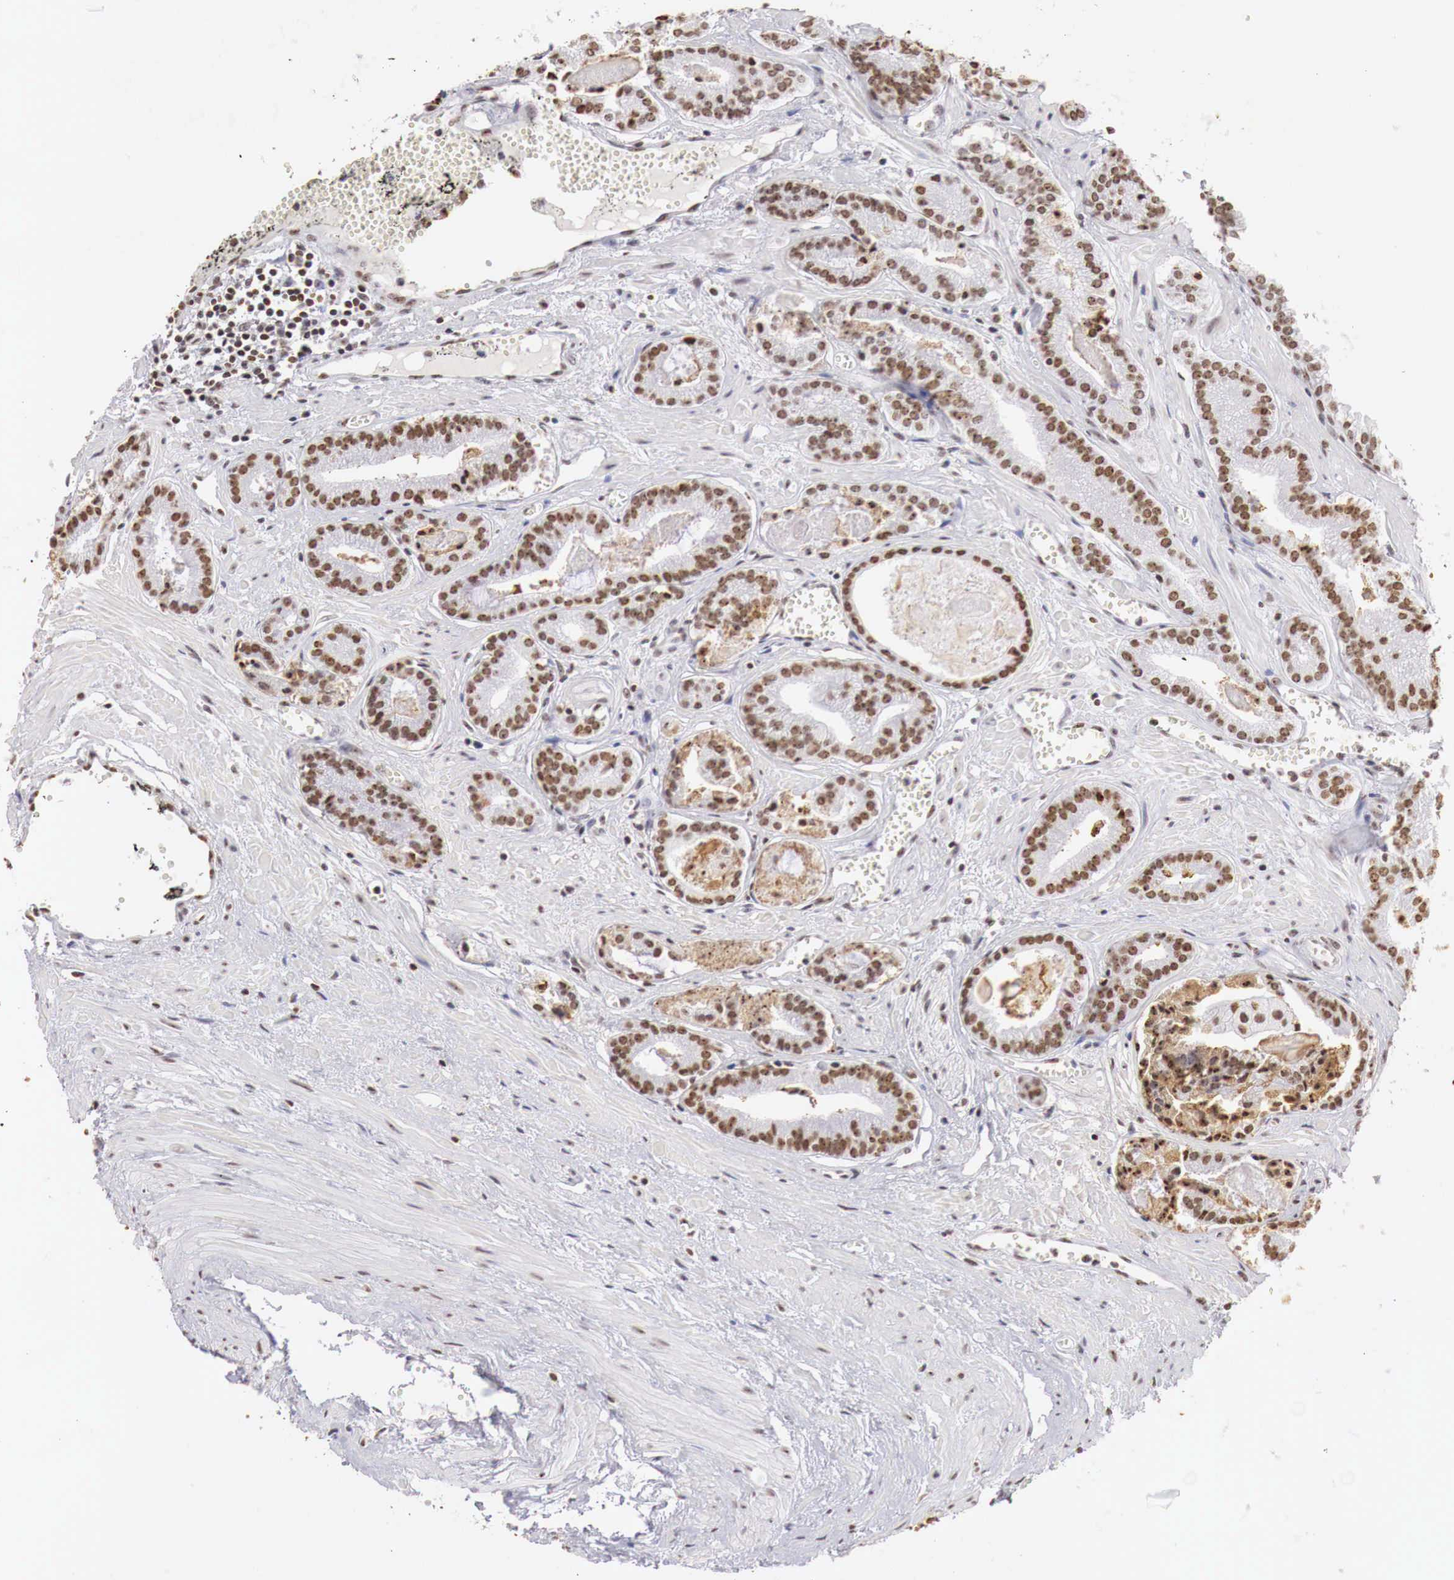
{"staining": {"intensity": "strong", "quantity": ">75%", "location": "nuclear"}, "tissue": "prostate cancer", "cell_type": "Tumor cells", "image_type": "cancer", "snomed": [{"axis": "morphology", "description": "Adenocarcinoma, High grade"}, {"axis": "topography", "description": "Prostate"}], "caption": "IHC micrograph of neoplastic tissue: prostate cancer stained using immunohistochemistry reveals high levels of strong protein expression localized specifically in the nuclear of tumor cells, appearing as a nuclear brown color.", "gene": "DKC1", "patient": {"sex": "male", "age": 56}}